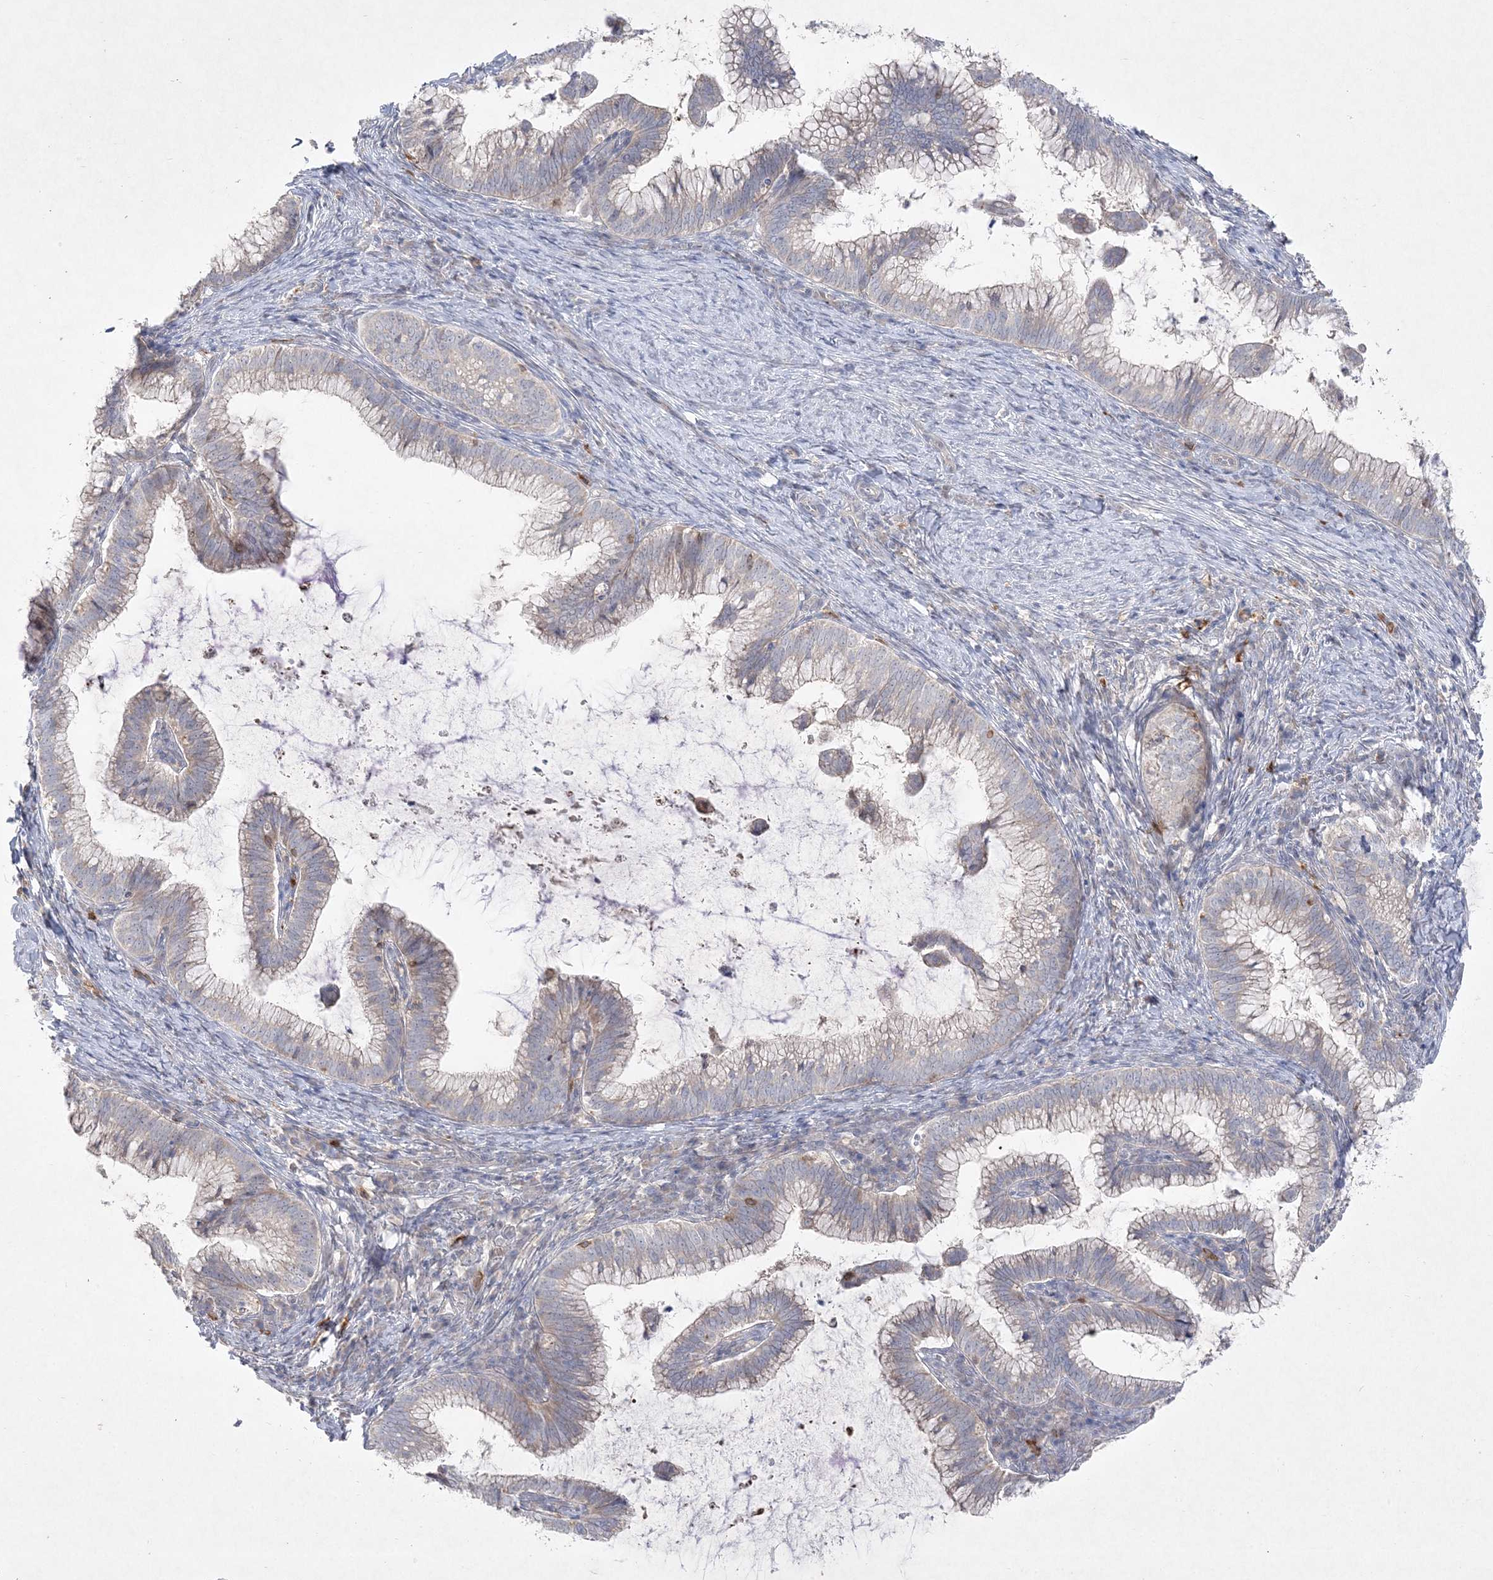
{"staining": {"intensity": "weak", "quantity": "25%-75%", "location": "cytoplasmic/membranous"}, "tissue": "cervical cancer", "cell_type": "Tumor cells", "image_type": "cancer", "snomed": [{"axis": "morphology", "description": "Adenocarcinoma, NOS"}, {"axis": "topography", "description": "Cervix"}], "caption": "A histopathology image of cervical adenocarcinoma stained for a protein exhibits weak cytoplasmic/membranous brown staining in tumor cells. (Brightfield microscopy of DAB IHC at high magnification).", "gene": "CLNK", "patient": {"sex": "female", "age": 36}}